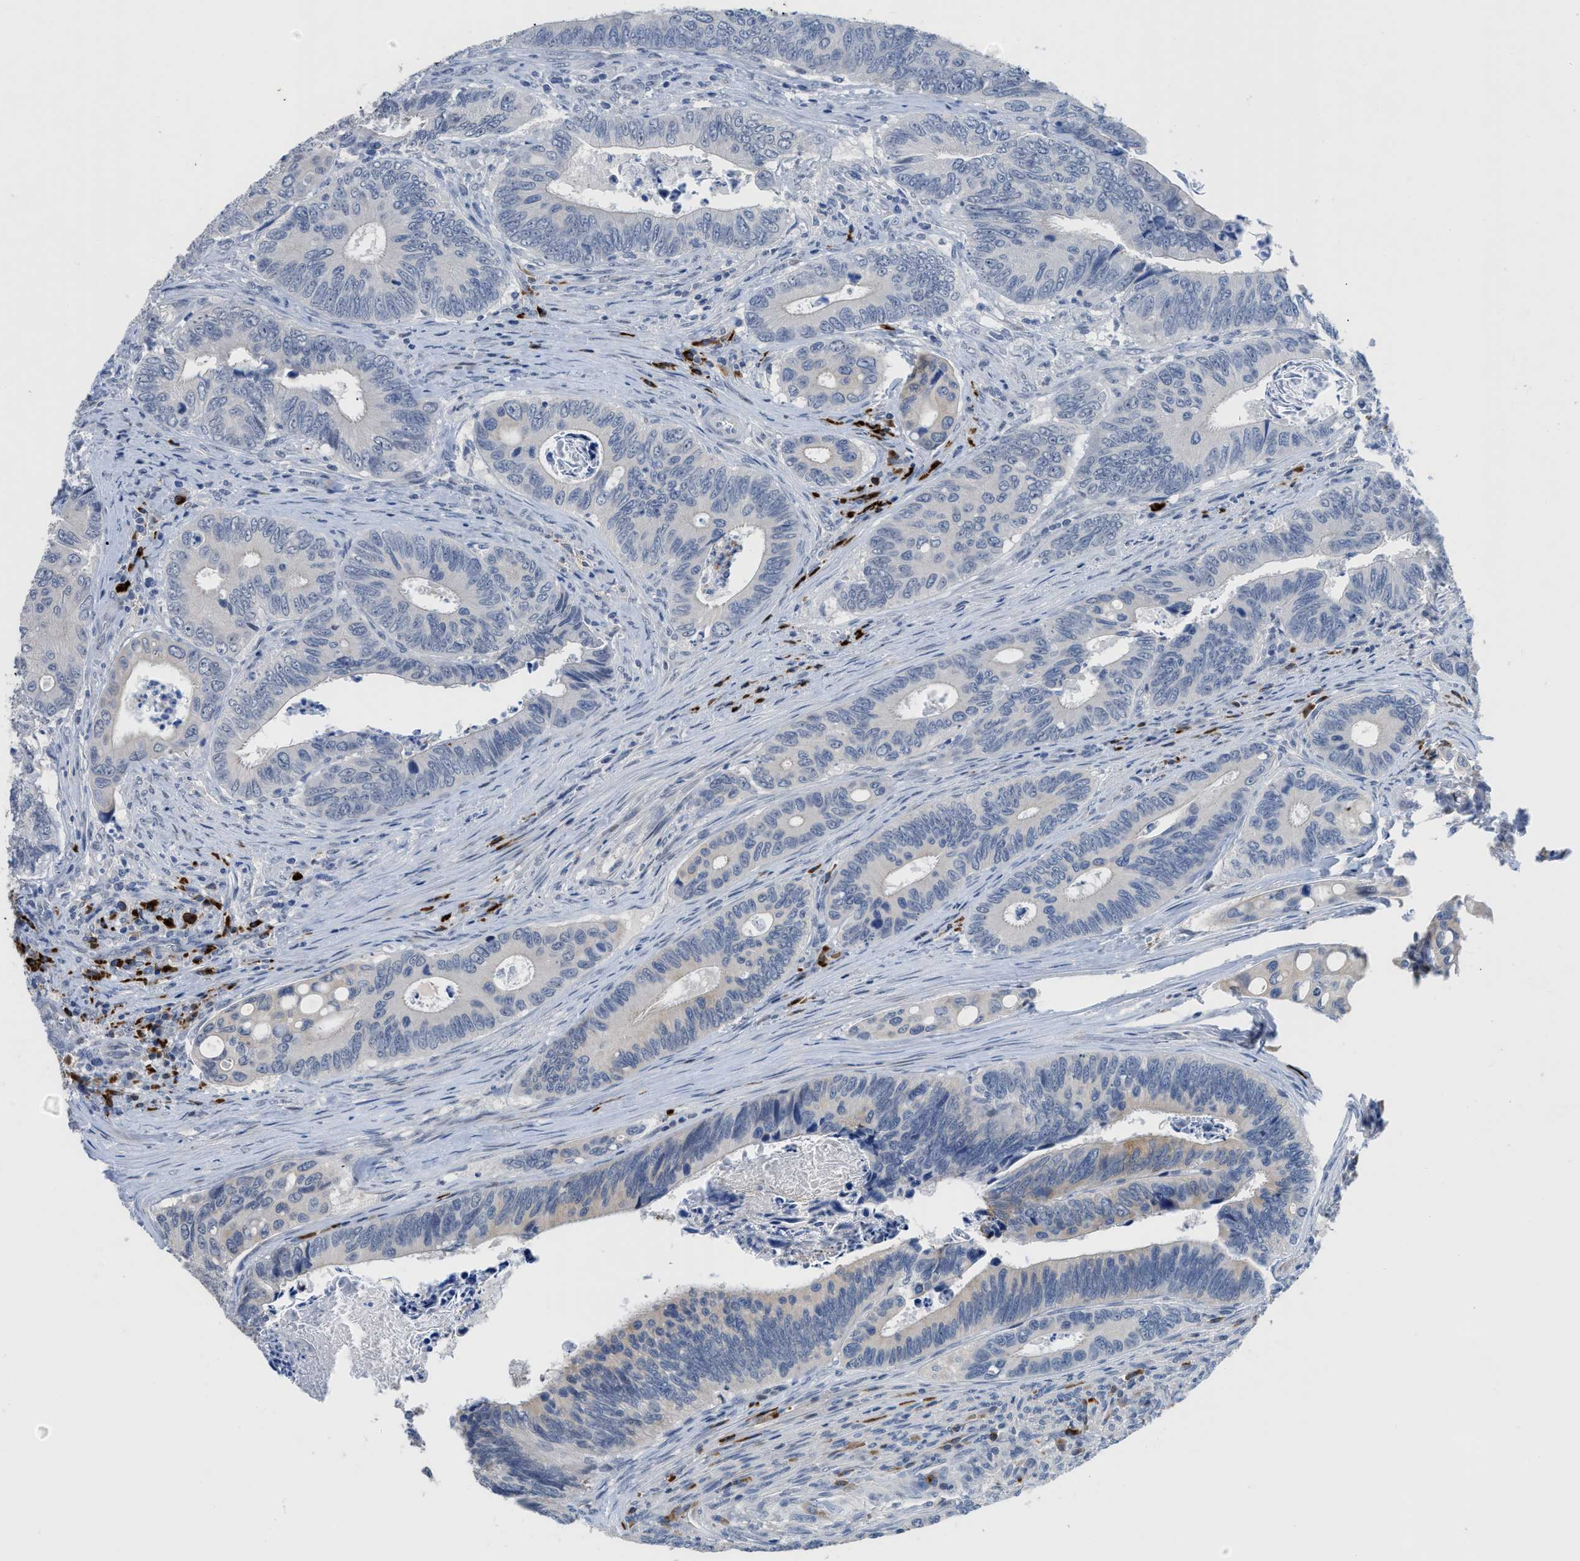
{"staining": {"intensity": "negative", "quantity": "none", "location": "none"}, "tissue": "colorectal cancer", "cell_type": "Tumor cells", "image_type": "cancer", "snomed": [{"axis": "morphology", "description": "Inflammation, NOS"}, {"axis": "morphology", "description": "Adenocarcinoma, NOS"}, {"axis": "topography", "description": "Colon"}], "caption": "Tumor cells show no significant protein expression in colorectal adenocarcinoma.", "gene": "OR9K2", "patient": {"sex": "male", "age": 72}}